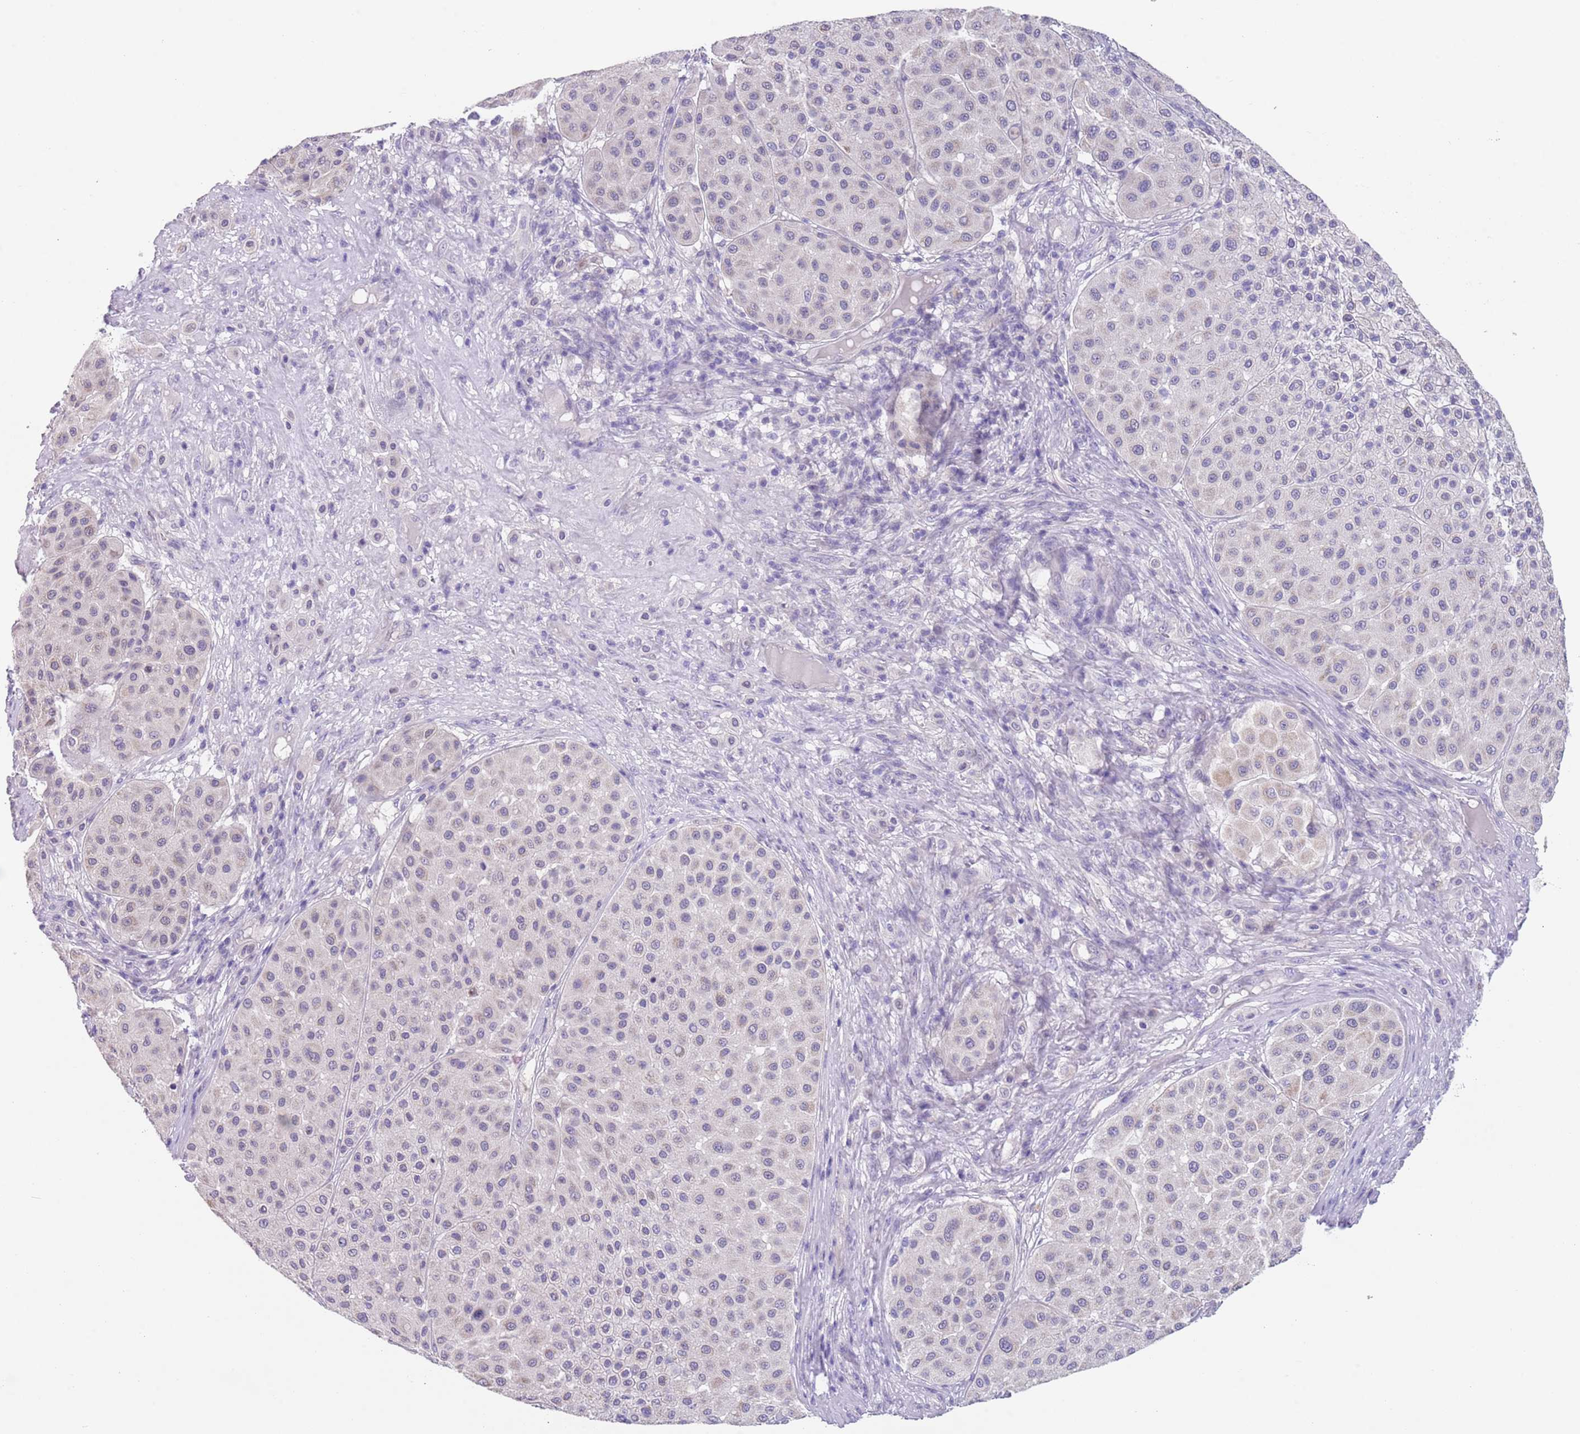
{"staining": {"intensity": "negative", "quantity": "none", "location": "none"}, "tissue": "melanoma", "cell_type": "Tumor cells", "image_type": "cancer", "snomed": [{"axis": "morphology", "description": "Malignant melanoma, Metastatic site"}, {"axis": "topography", "description": "Smooth muscle"}], "caption": "Immunohistochemistry (IHC) of human melanoma demonstrates no expression in tumor cells.", "gene": "SPIRE2", "patient": {"sex": "male", "age": 41}}